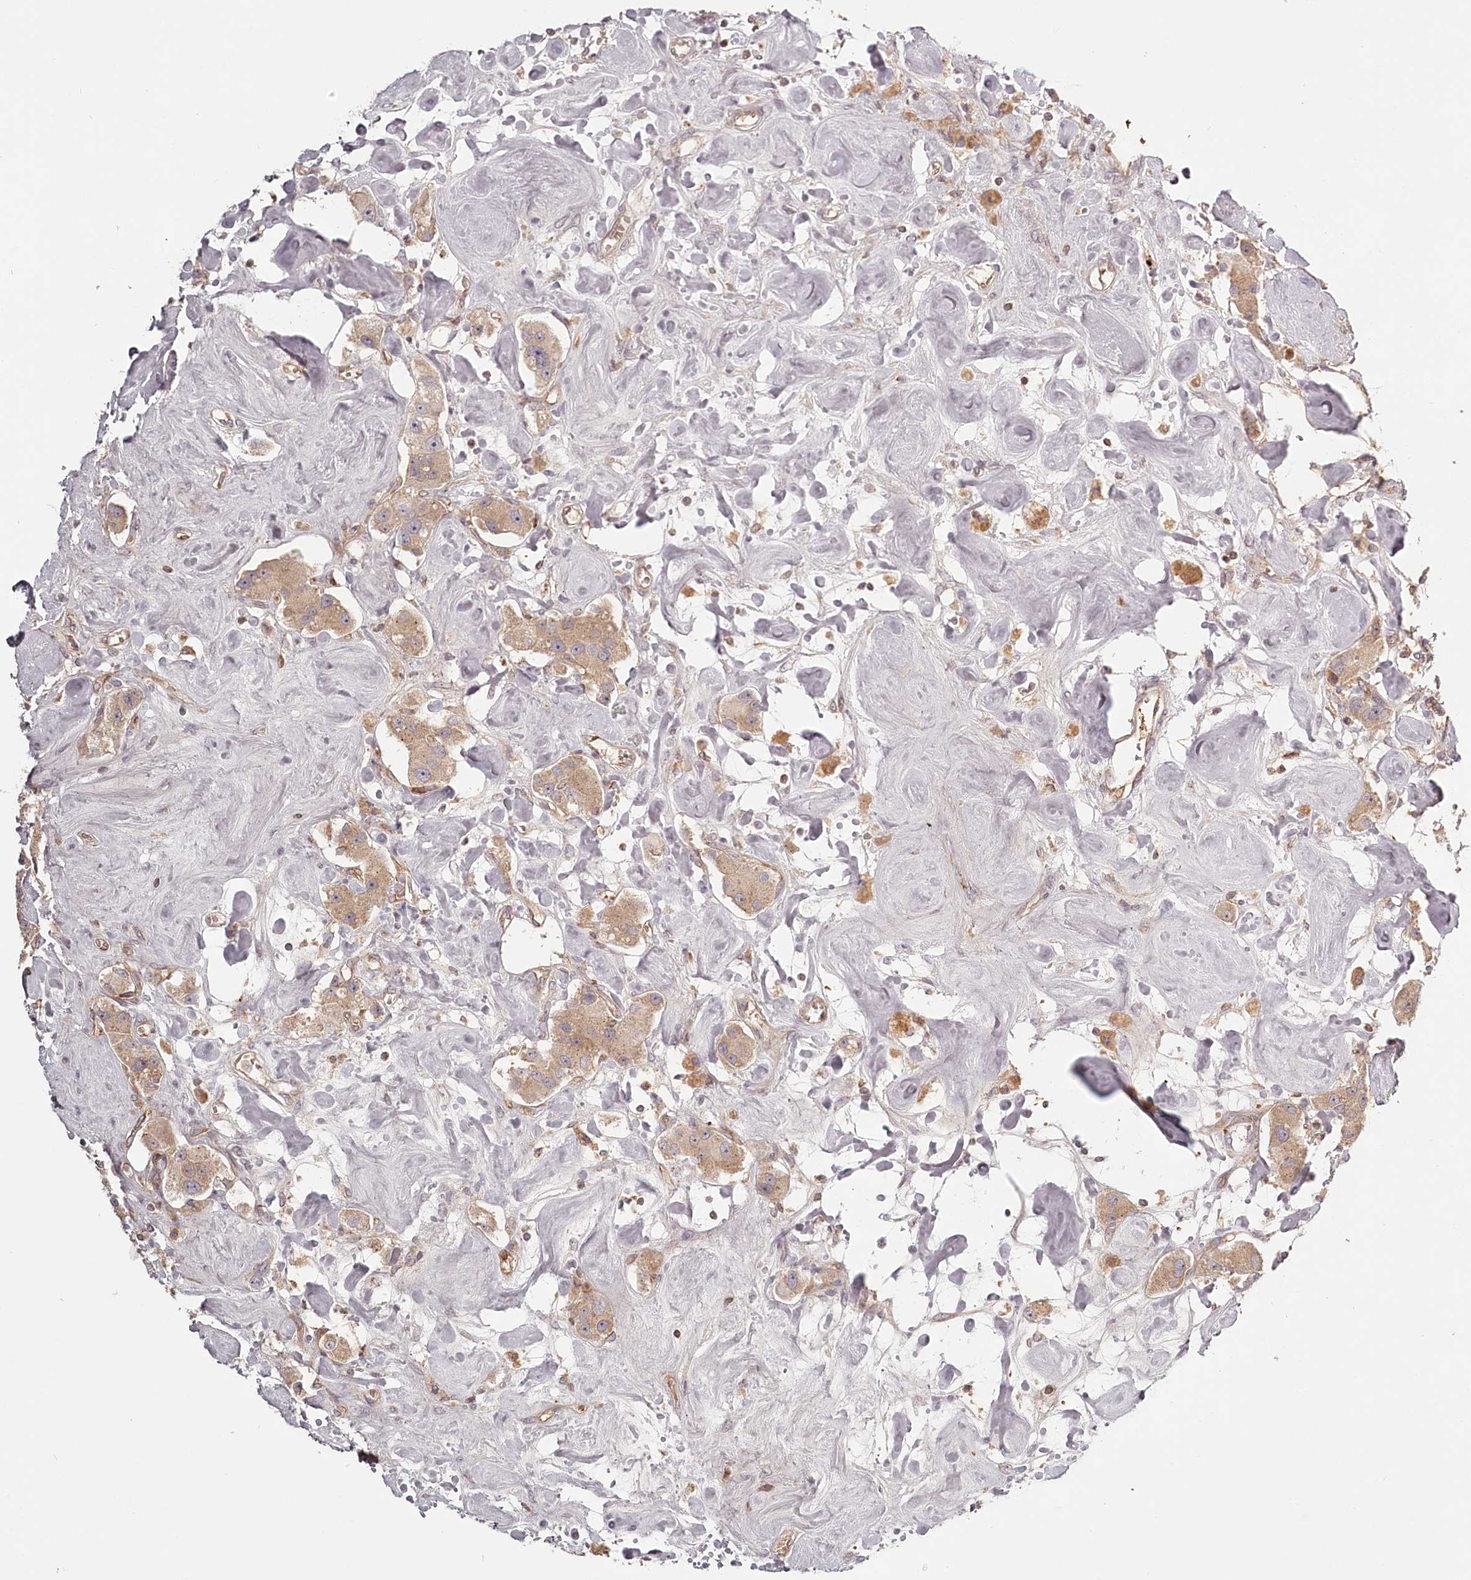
{"staining": {"intensity": "weak", "quantity": "25%-75%", "location": "cytoplasmic/membranous"}, "tissue": "carcinoid", "cell_type": "Tumor cells", "image_type": "cancer", "snomed": [{"axis": "morphology", "description": "Carcinoid, malignant, NOS"}, {"axis": "topography", "description": "Pancreas"}], "caption": "Weak cytoplasmic/membranous staining is appreciated in approximately 25%-75% of tumor cells in malignant carcinoid.", "gene": "TMIE", "patient": {"sex": "male", "age": 41}}